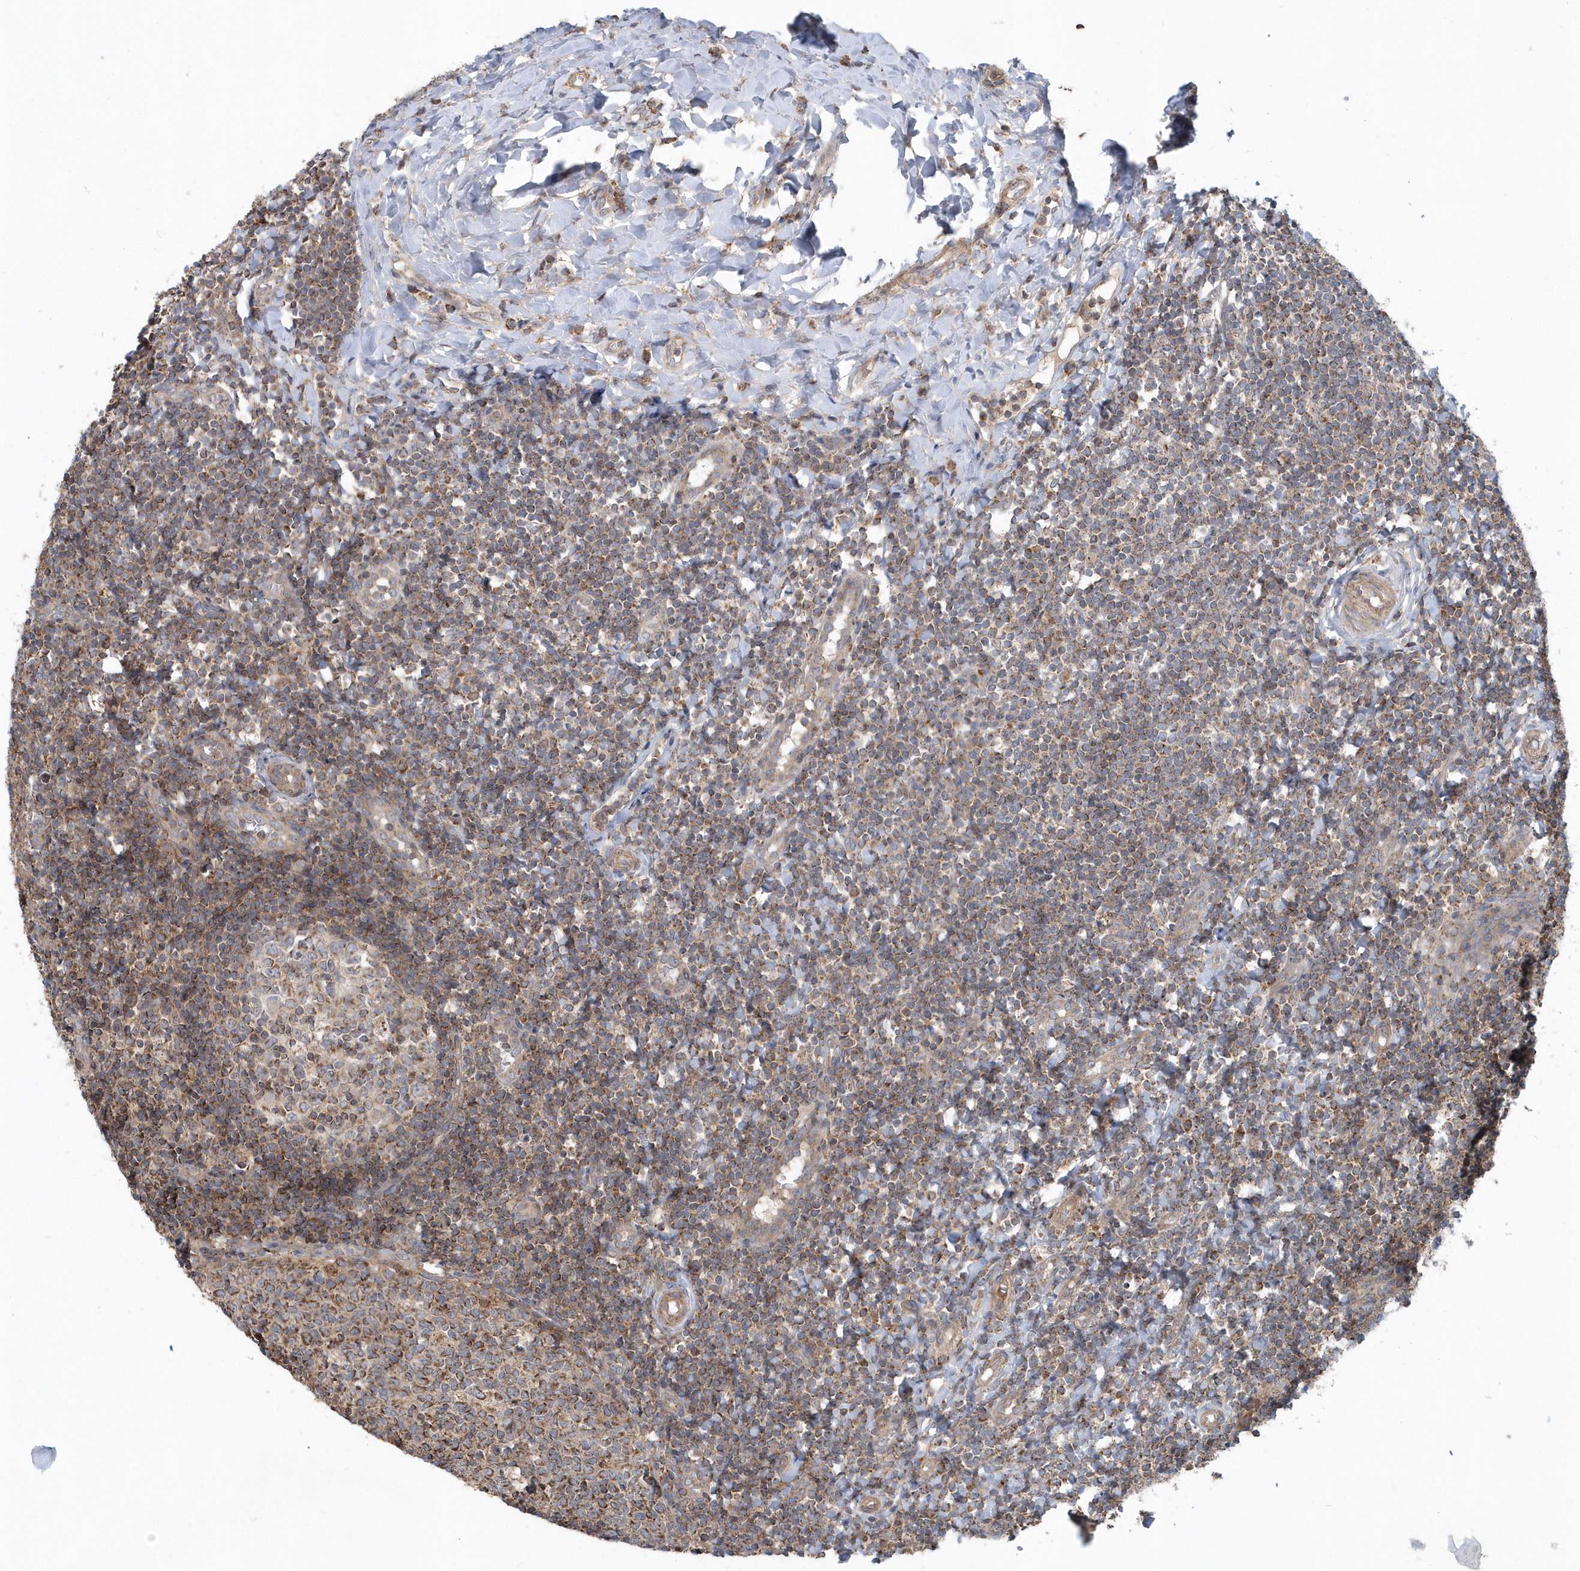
{"staining": {"intensity": "moderate", "quantity": ">75%", "location": "cytoplasmic/membranous"}, "tissue": "tonsil", "cell_type": "Germinal center cells", "image_type": "normal", "snomed": [{"axis": "morphology", "description": "Normal tissue, NOS"}, {"axis": "topography", "description": "Tonsil"}], "caption": "IHC photomicrograph of normal tonsil stained for a protein (brown), which displays medium levels of moderate cytoplasmic/membranous staining in approximately >75% of germinal center cells.", "gene": "PPP1R7", "patient": {"sex": "female", "age": 19}}